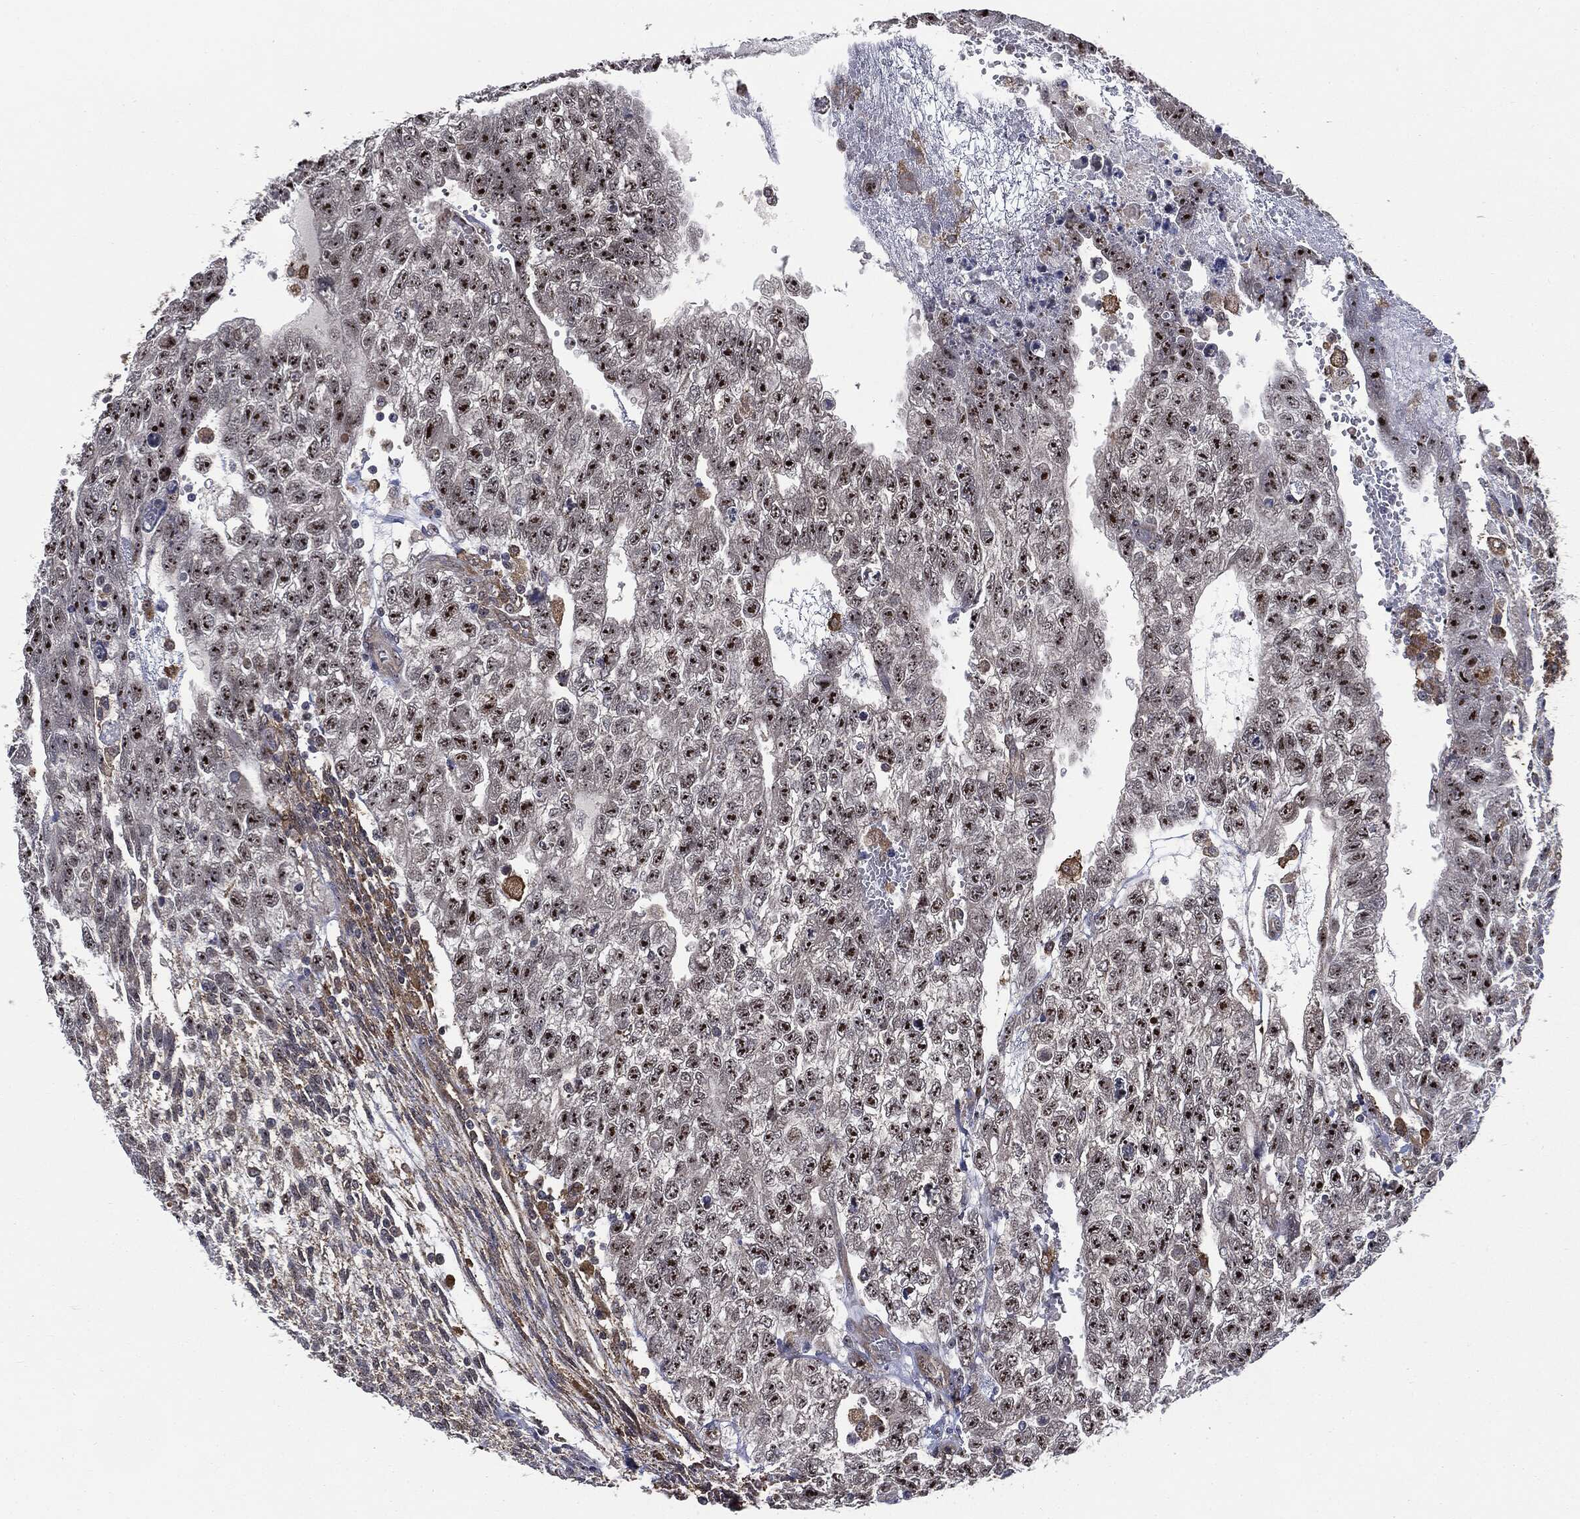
{"staining": {"intensity": "strong", "quantity": "25%-75%", "location": "nuclear"}, "tissue": "testis cancer", "cell_type": "Tumor cells", "image_type": "cancer", "snomed": [{"axis": "morphology", "description": "Carcinoma, Embryonal, NOS"}, {"axis": "topography", "description": "Testis"}], "caption": "IHC histopathology image of neoplastic tissue: testis embryonal carcinoma stained using immunohistochemistry (IHC) displays high levels of strong protein expression localized specifically in the nuclear of tumor cells, appearing as a nuclear brown color.", "gene": "TRMT1L", "patient": {"sex": "male", "age": 26}}